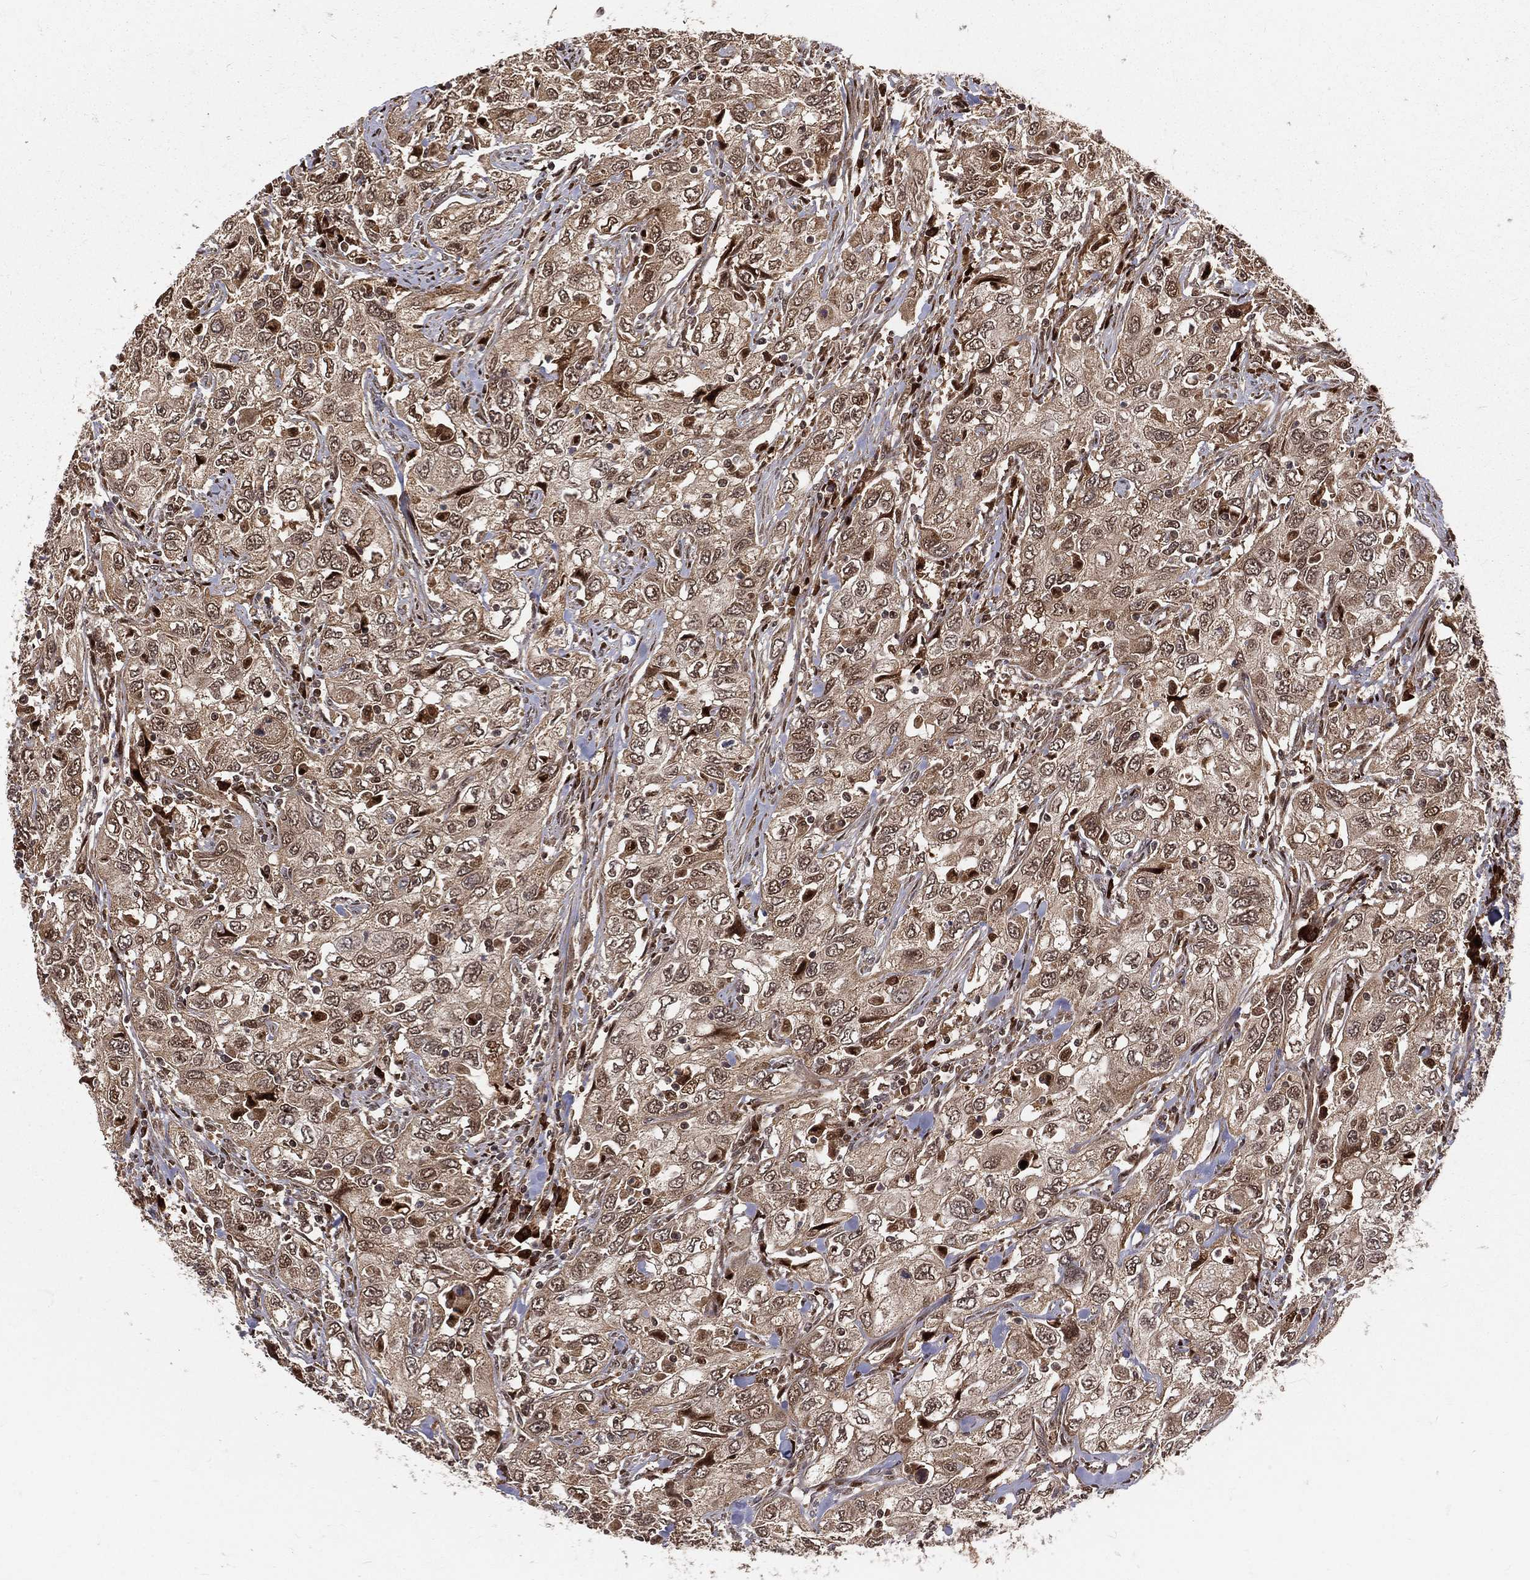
{"staining": {"intensity": "moderate", "quantity": ">75%", "location": "cytoplasmic/membranous,nuclear"}, "tissue": "urothelial cancer", "cell_type": "Tumor cells", "image_type": "cancer", "snomed": [{"axis": "morphology", "description": "Urothelial carcinoma, High grade"}, {"axis": "topography", "description": "Urinary bladder"}], "caption": "Tumor cells exhibit medium levels of moderate cytoplasmic/membranous and nuclear positivity in approximately >75% of cells in urothelial cancer. (Stains: DAB (3,3'-diaminobenzidine) in brown, nuclei in blue, Microscopy: brightfield microscopy at high magnification).", "gene": "MDM2", "patient": {"sex": "male", "age": 76}}